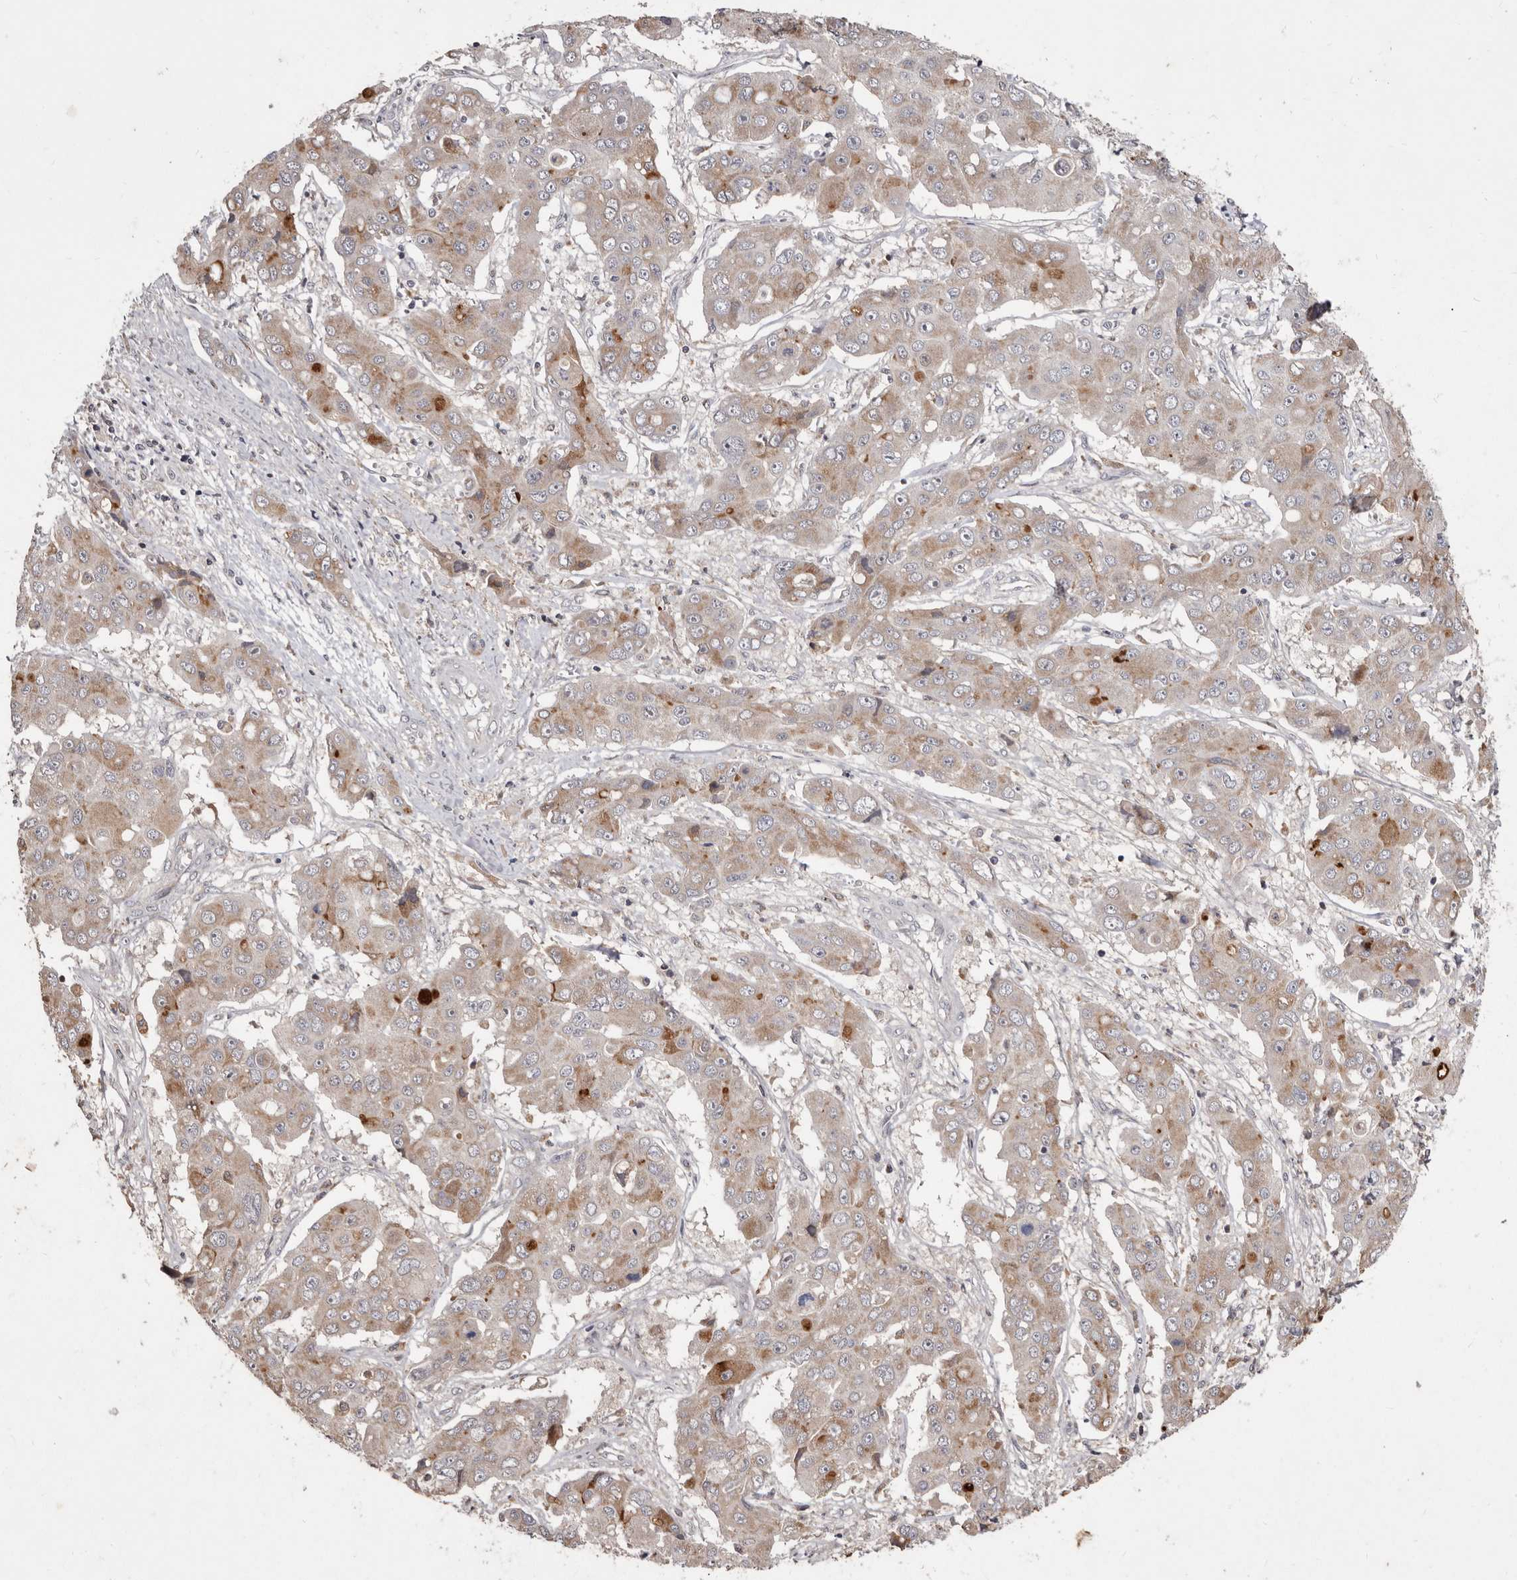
{"staining": {"intensity": "moderate", "quantity": "25%-75%", "location": "cytoplasmic/membranous"}, "tissue": "liver cancer", "cell_type": "Tumor cells", "image_type": "cancer", "snomed": [{"axis": "morphology", "description": "Cholangiocarcinoma"}, {"axis": "topography", "description": "Liver"}], "caption": "Immunohistochemistry (IHC) (DAB) staining of liver cholangiocarcinoma exhibits moderate cytoplasmic/membranous protein staining in approximately 25%-75% of tumor cells. (DAB (3,3'-diaminobenzidine) IHC with brightfield microscopy, high magnification).", "gene": "FLAD1", "patient": {"sex": "male", "age": 67}}